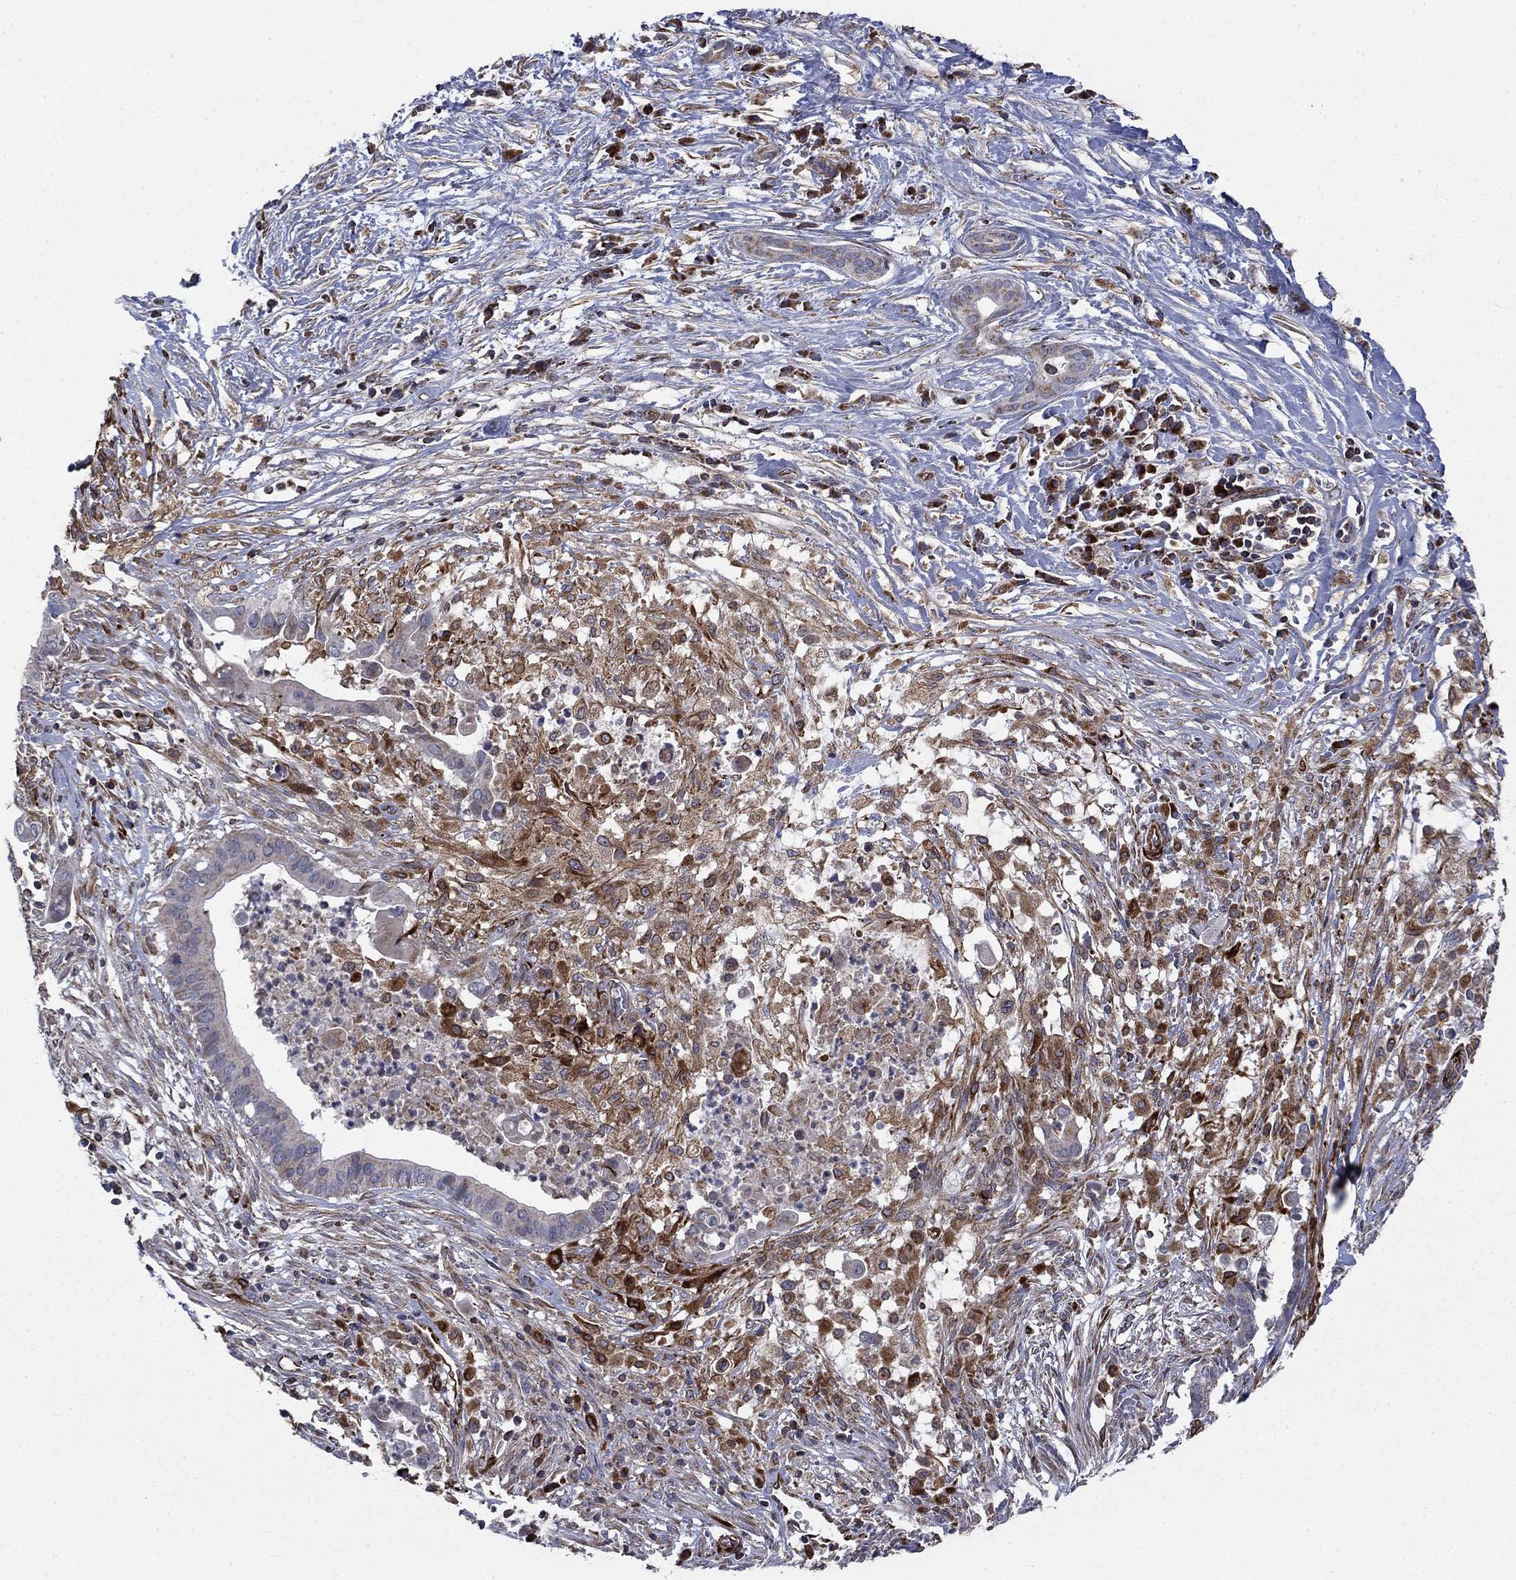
{"staining": {"intensity": "moderate", "quantity": "25%-75%", "location": "cytoplasmic/membranous"}, "tissue": "pancreatic cancer", "cell_type": "Tumor cells", "image_type": "cancer", "snomed": [{"axis": "morphology", "description": "Adenocarcinoma, NOS"}, {"axis": "topography", "description": "Pancreas"}], "caption": "Tumor cells reveal medium levels of moderate cytoplasmic/membranous staining in approximately 25%-75% of cells in human pancreatic cancer (adenocarcinoma).", "gene": "NDUFC1", "patient": {"sex": "male", "age": 61}}